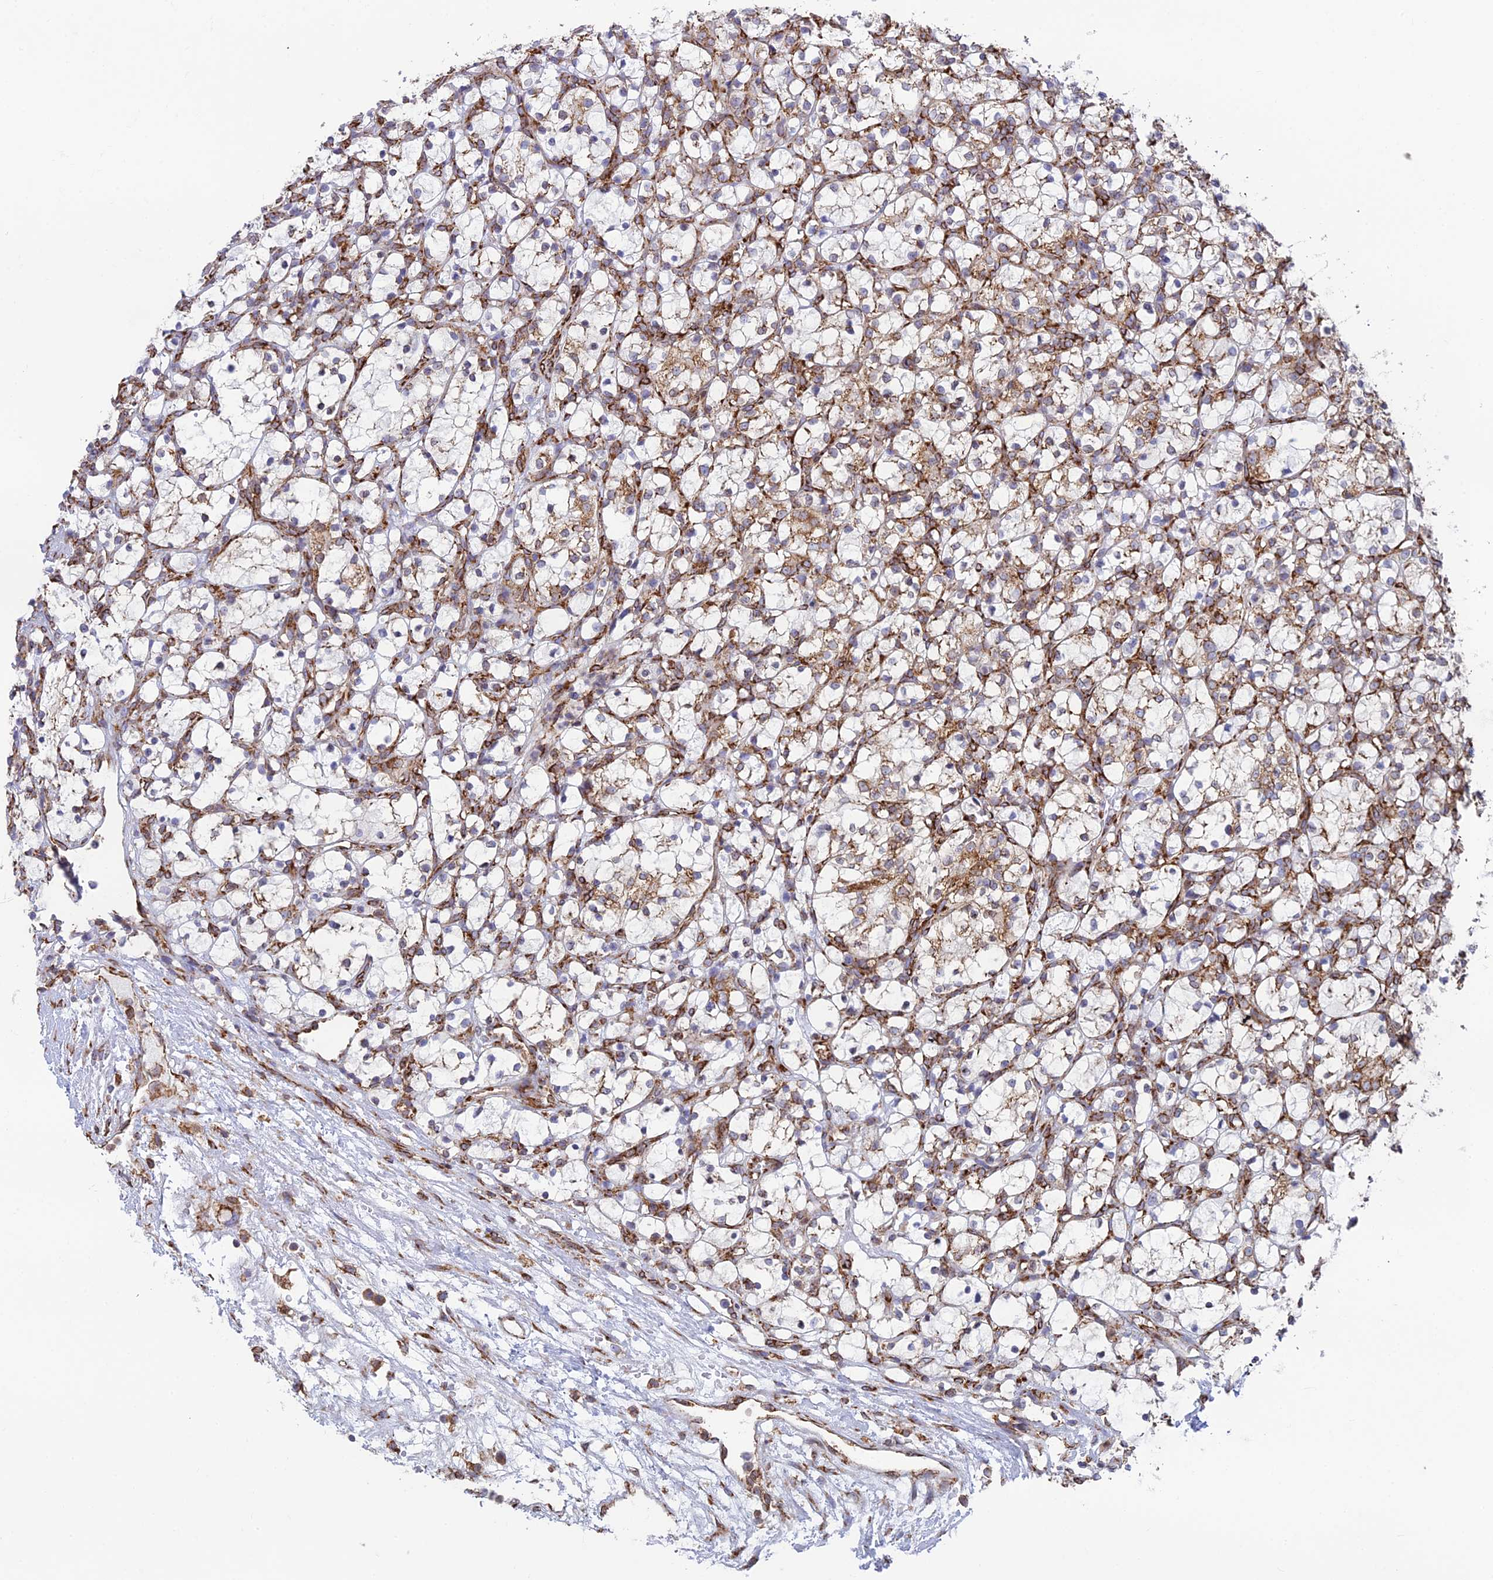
{"staining": {"intensity": "moderate", "quantity": "<25%", "location": "cytoplasmic/membranous"}, "tissue": "renal cancer", "cell_type": "Tumor cells", "image_type": "cancer", "snomed": [{"axis": "morphology", "description": "Adenocarcinoma, NOS"}, {"axis": "topography", "description": "Kidney"}], "caption": "Moderate cytoplasmic/membranous staining is present in about <25% of tumor cells in renal adenocarcinoma. The protein of interest is shown in brown color, while the nuclei are stained blue.", "gene": "CCDC69", "patient": {"sex": "female", "age": 69}}